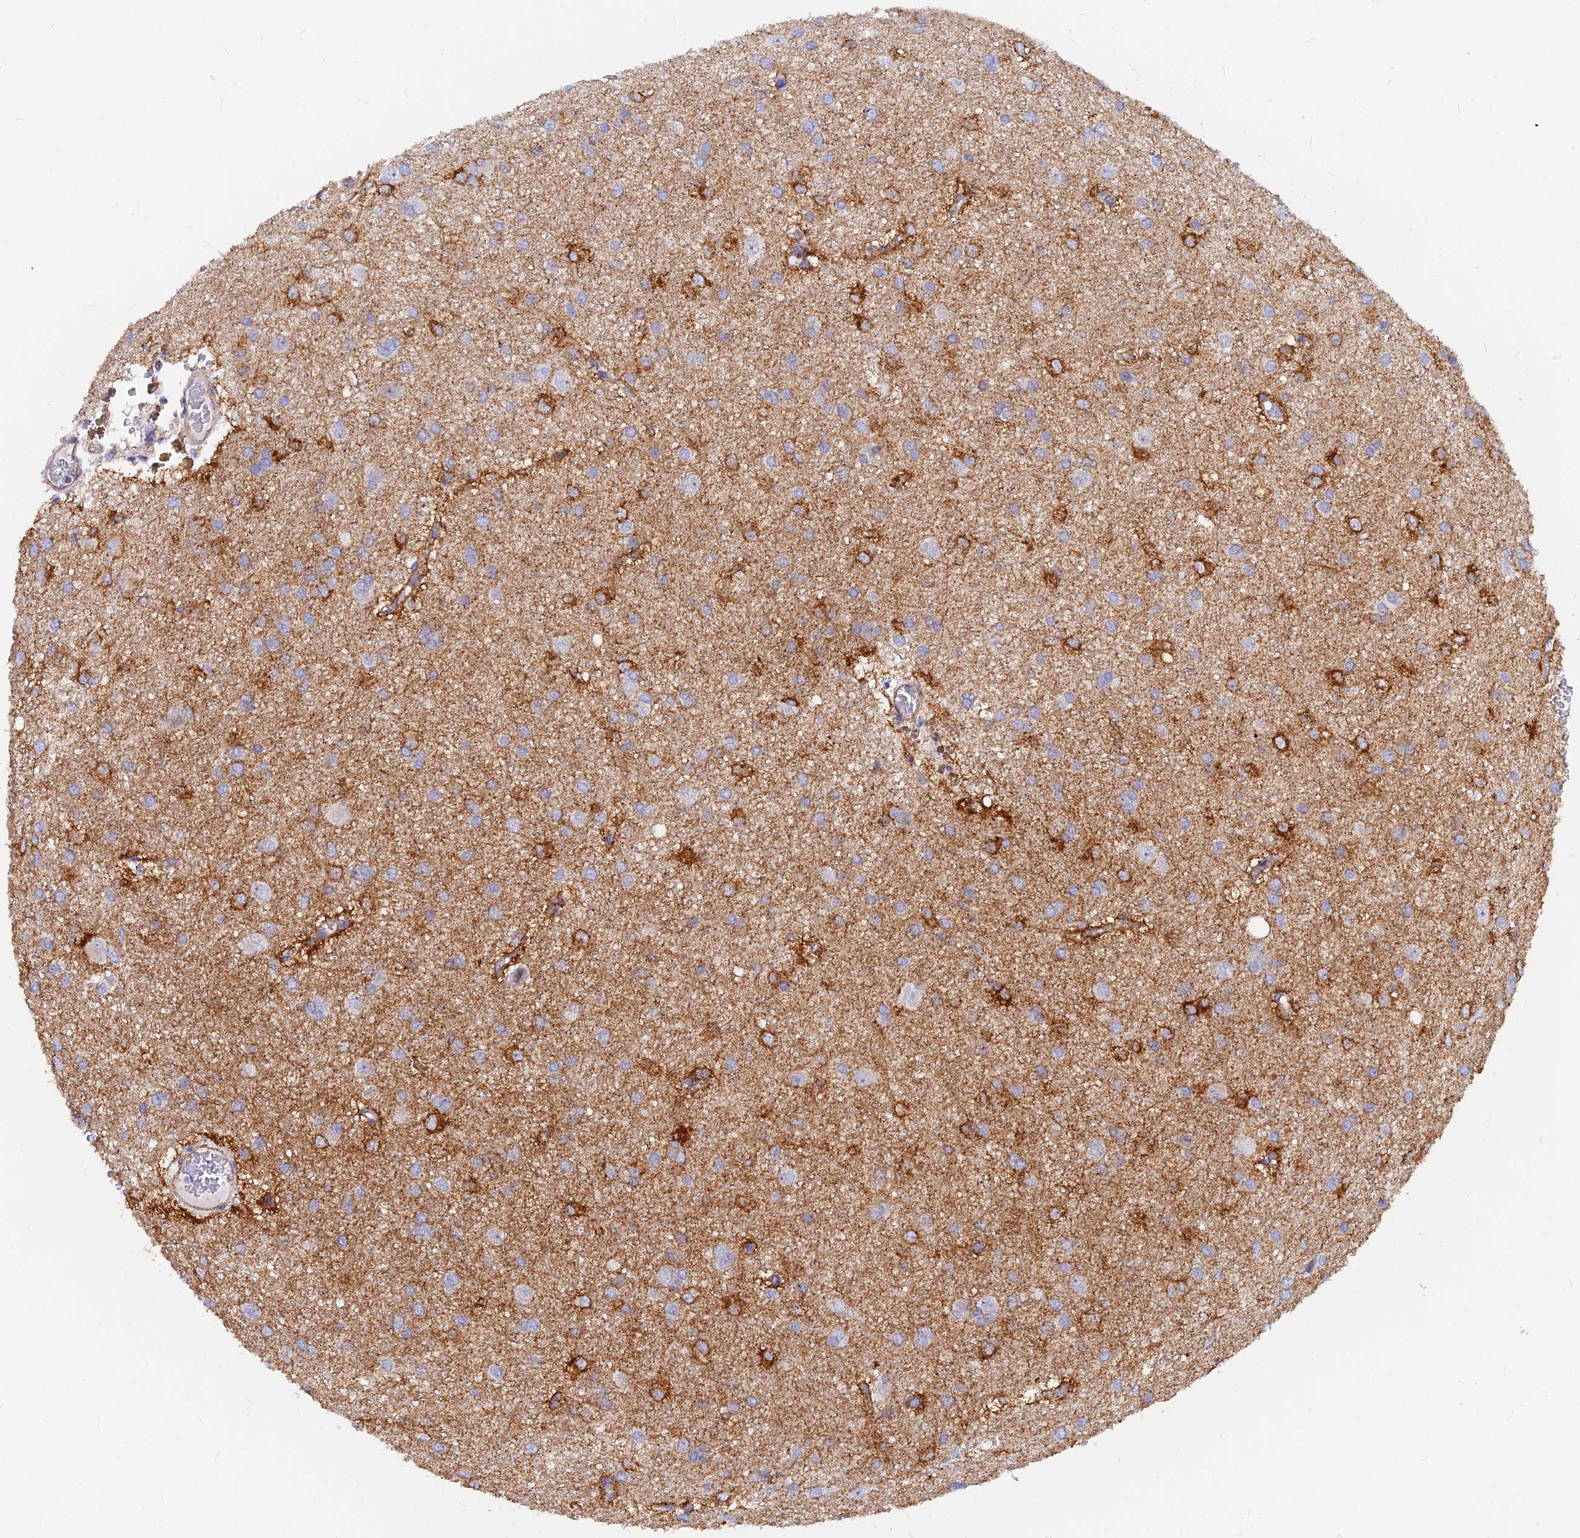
{"staining": {"intensity": "negative", "quantity": "none", "location": "none"}, "tissue": "glioma", "cell_type": "Tumor cells", "image_type": "cancer", "snomed": [{"axis": "morphology", "description": "Glioma, malignant, High grade"}, {"axis": "topography", "description": "Brain"}], "caption": "Image shows no protein positivity in tumor cells of glioma tissue. Brightfield microscopy of immunohistochemistry (IHC) stained with DAB (3,3'-diaminobenzidine) (brown) and hematoxylin (blue), captured at high magnification.", "gene": "VSTM2L", "patient": {"sex": "female", "age": 50}}